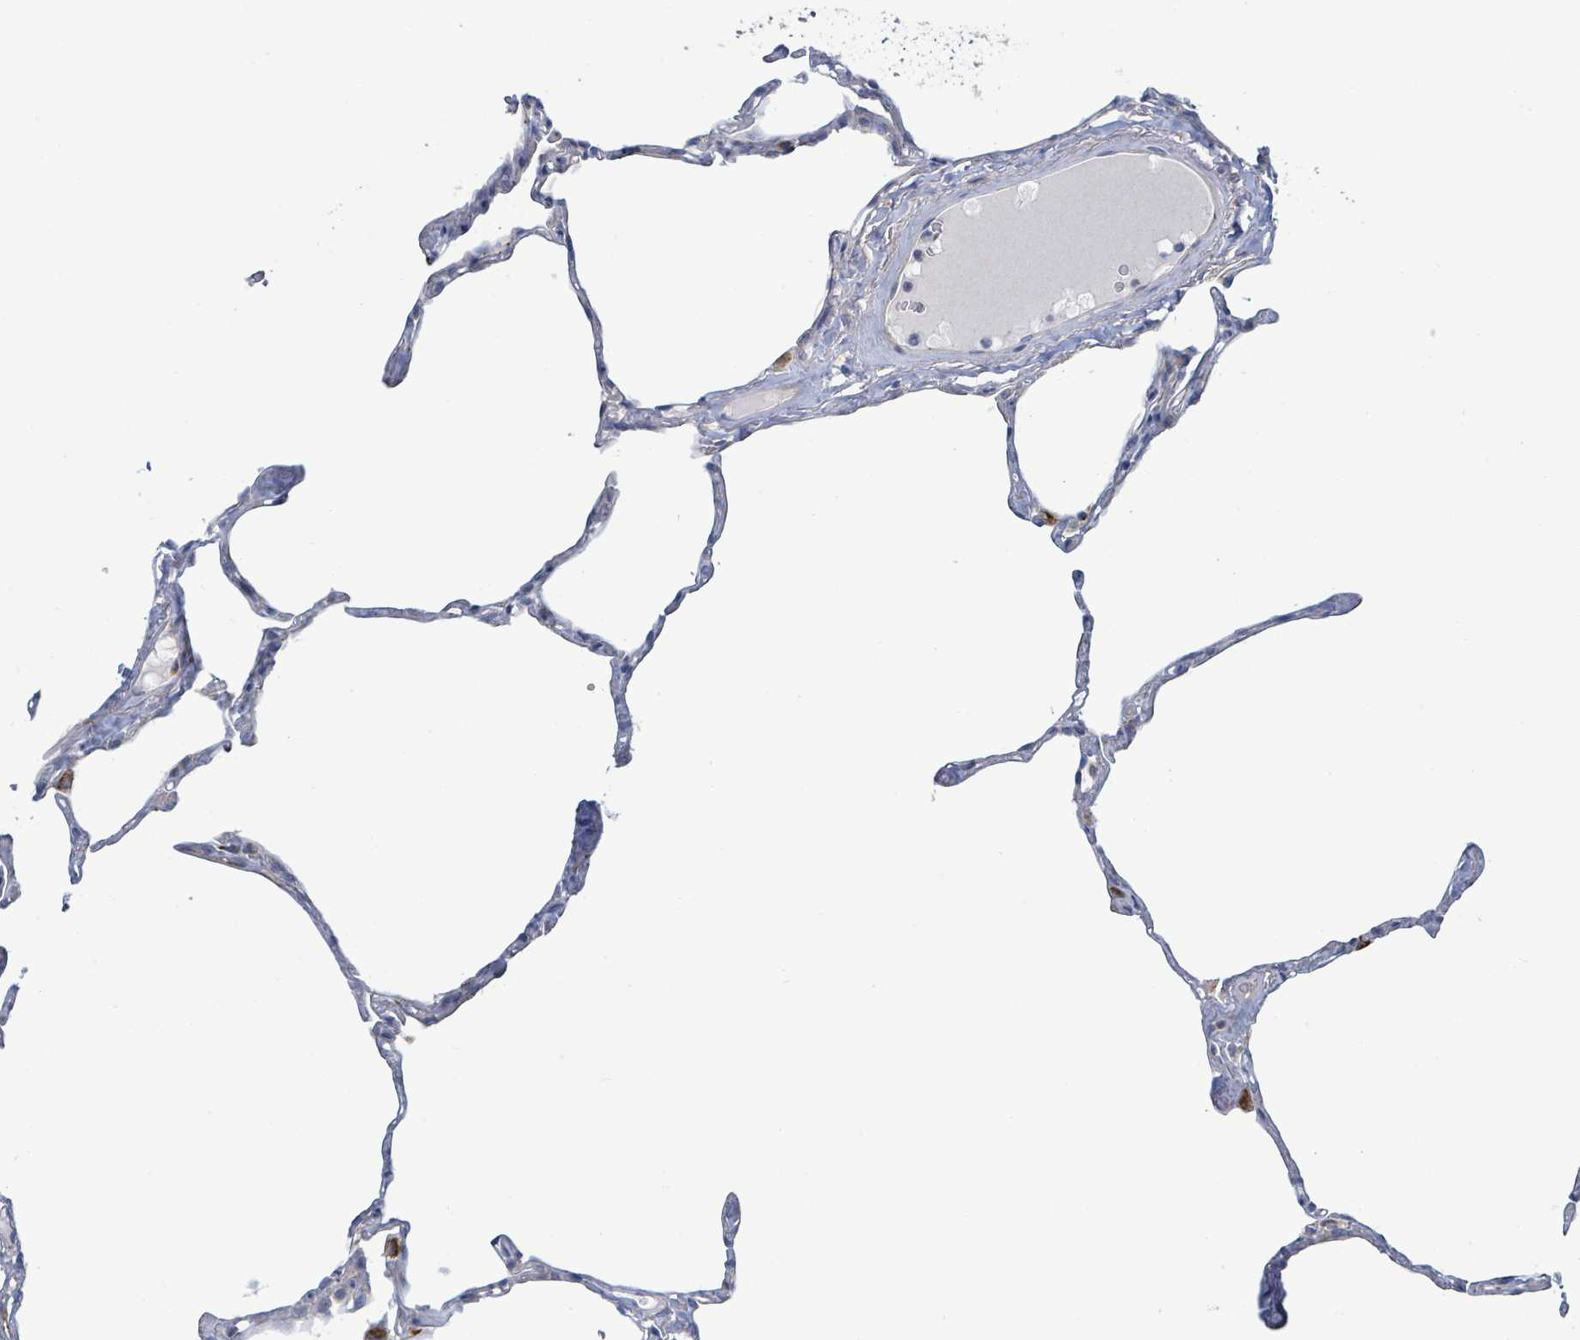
{"staining": {"intensity": "negative", "quantity": "none", "location": "none"}, "tissue": "lung", "cell_type": "Alveolar cells", "image_type": "normal", "snomed": [{"axis": "morphology", "description": "Normal tissue, NOS"}, {"axis": "topography", "description": "Lung"}], "caption": "Immunohistochemistry (IHC) photomicrograph of normal lung: lung stained with DAB (3,3'-diaminobenzidine) demonstrates no significant protein expression in alveolar cells. The staining was performed using DAB to visualize the protein expression in brown, while the nuclei were stained in blue with hematoxylin (Magnification: 20x).", "gene": "ALG12", "patient": {"sex": "male", "age": 65}}